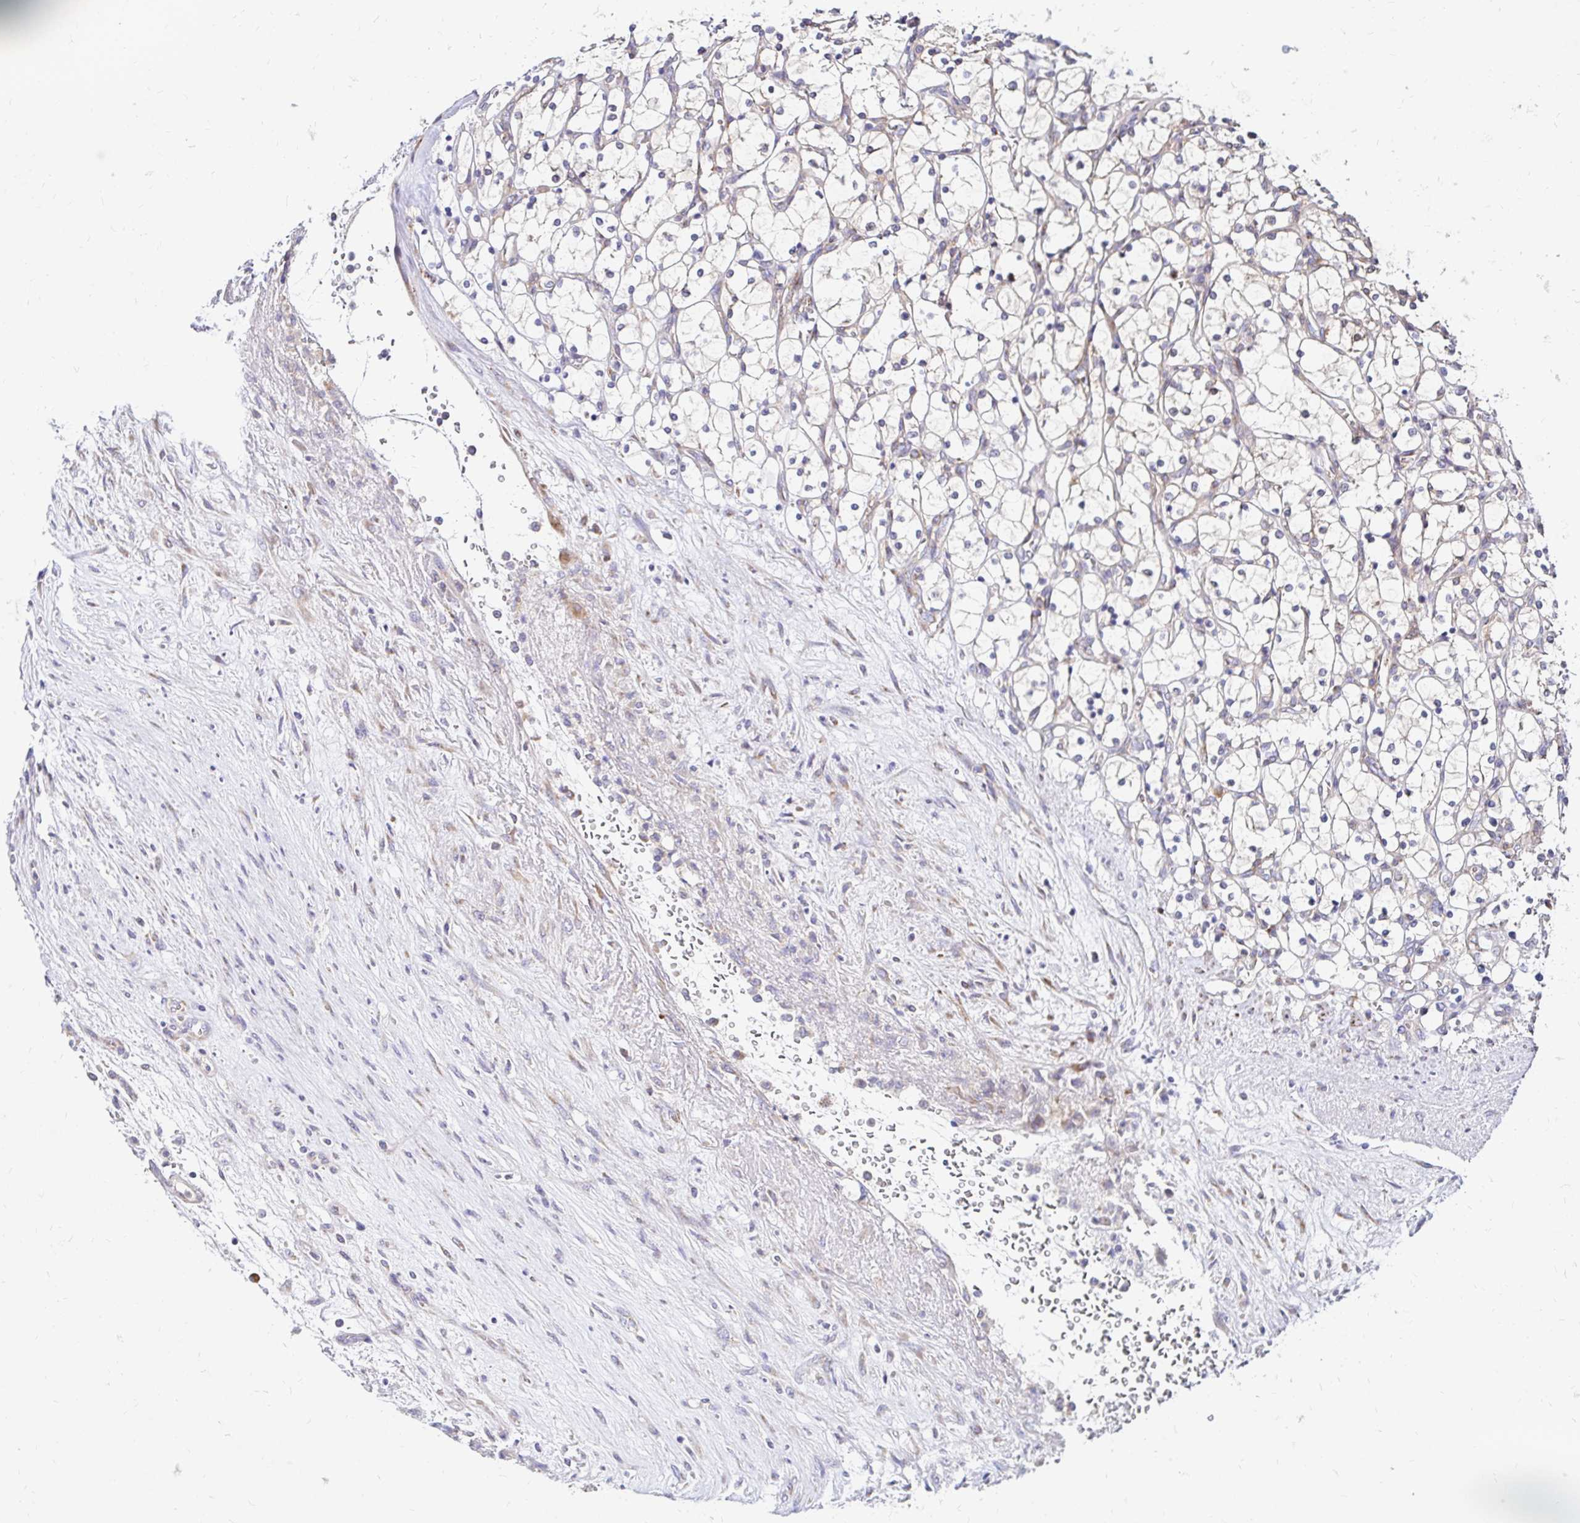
{"staining": {"intensity": "negative", "quantity": "none", "location": "none"}, "tissue": "renal cancer", "cell_type": "Tumor cells", "image_type": "cancer", "snomed": [{"axis": "morphology", "description": "Adenocarcinoma, NOS"}, {"axis": "topography", "description": "Kidney"}], "caption": "Renal cancer was stained to show a protein in brown. There is no significant staining in tumor cells. Brightfield microscopy of immunohistochemistry stained with DAB (brown) and hematoxylin (blue), captured at high magnification.", "gene": "IDUA", "patient": {"sex": "female", "age": 69}}